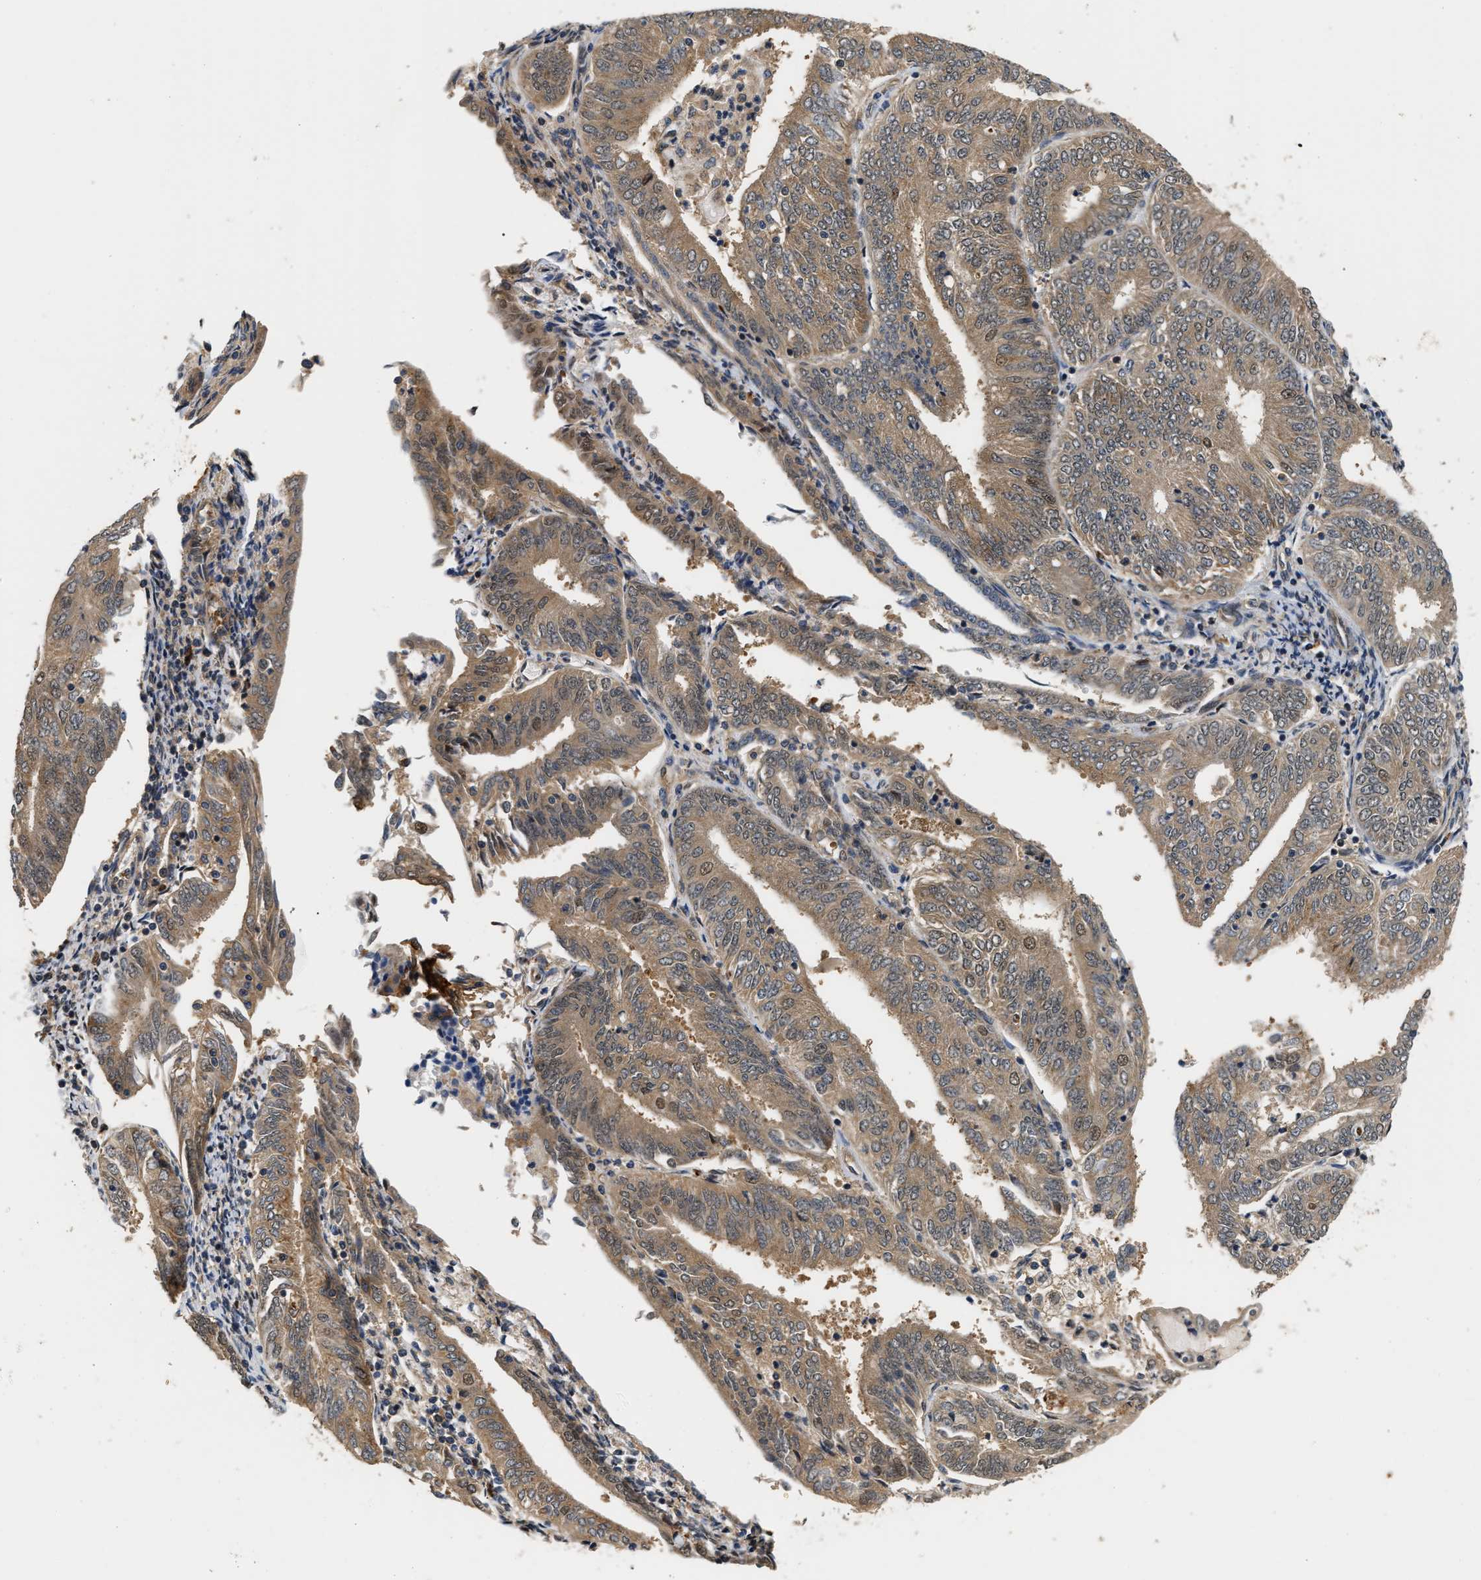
{"staining": {"intensity": "moderate", "quantity": ">75%", "location": "cytoplasmic/membranous"}, "tissue": "endometrial cancer", "cell_type": "Tumor cells", "image_type": "cancer", "snomed": [{"axis": "morphology", "description": "Adenocarcinoma, NOS"}, {"axis": "topography", "description": "Endometrium"}], "caption": "Approximately >75% of tumor cells in endometrial cancer (adenocarcinoma) show moderate cytoplasmic/membranous protein expression as visualized by brown immunohistochemical staining.", "gene": "LARP6", "patient": {"sex": "female", "age": 58}}